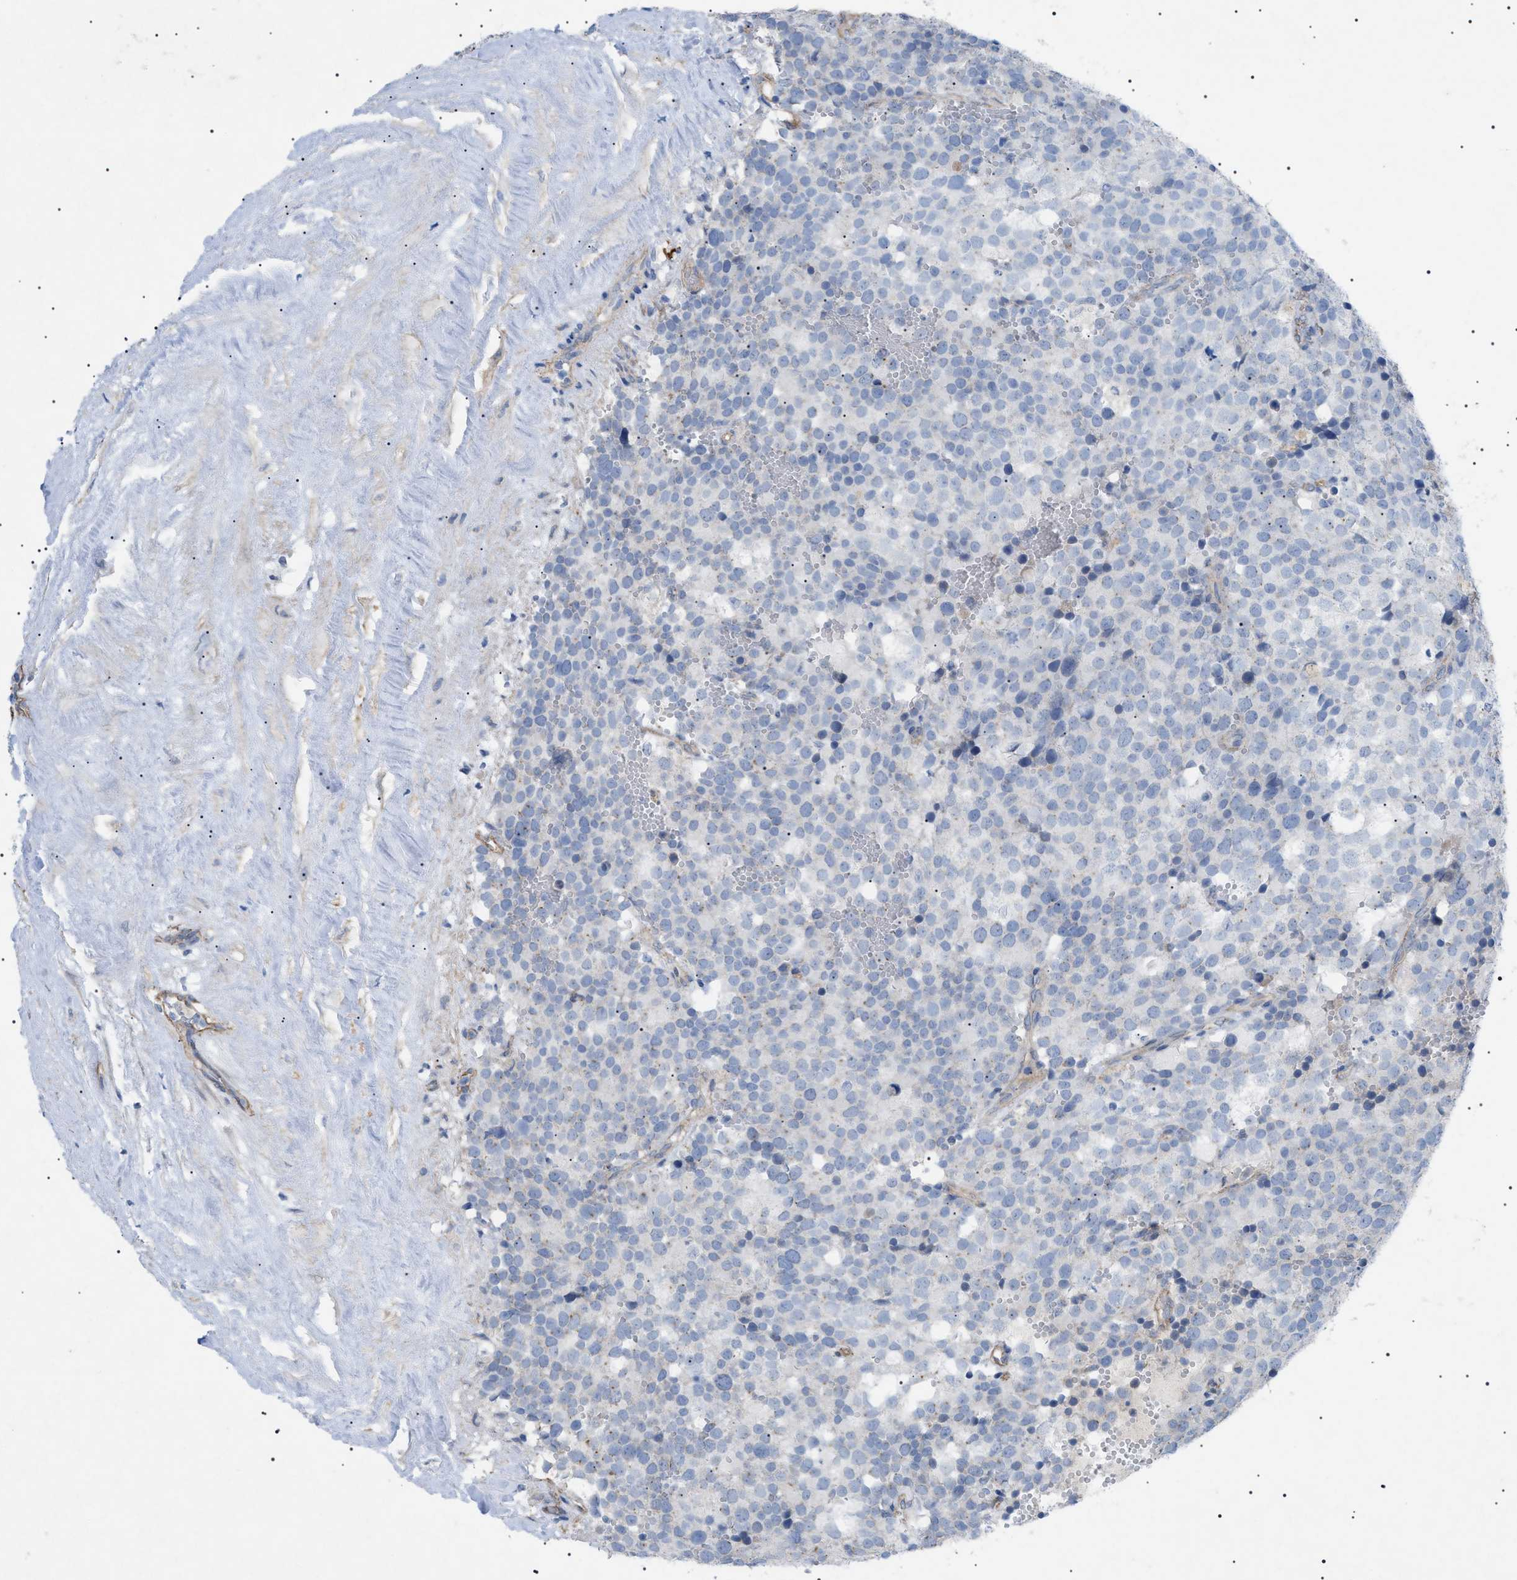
{"staining": {"intensity": "negative", "quantity": "none", "location": "none"}, "tissue": "testis cancer", "cell_type": "Tumor cells", "image_type": "cancer", "snomed": [{"axis": "morphology", "description": "Seminoma, NOS"}, {"axis": "topography", "description": "Testis"}], "caption": "Immunohistochemistry (IHC) image of human seminoma (testis) stained for a protein (brown), which reveals no expression in tumor cells. The staining is performed using DAB (3,3'-diaminobenzidine) brown chromogen with nuclei counter-stained in using hematoxylin.", "gene": "ADAMTS1", "patient": {"sex": "male", "age": 71}}